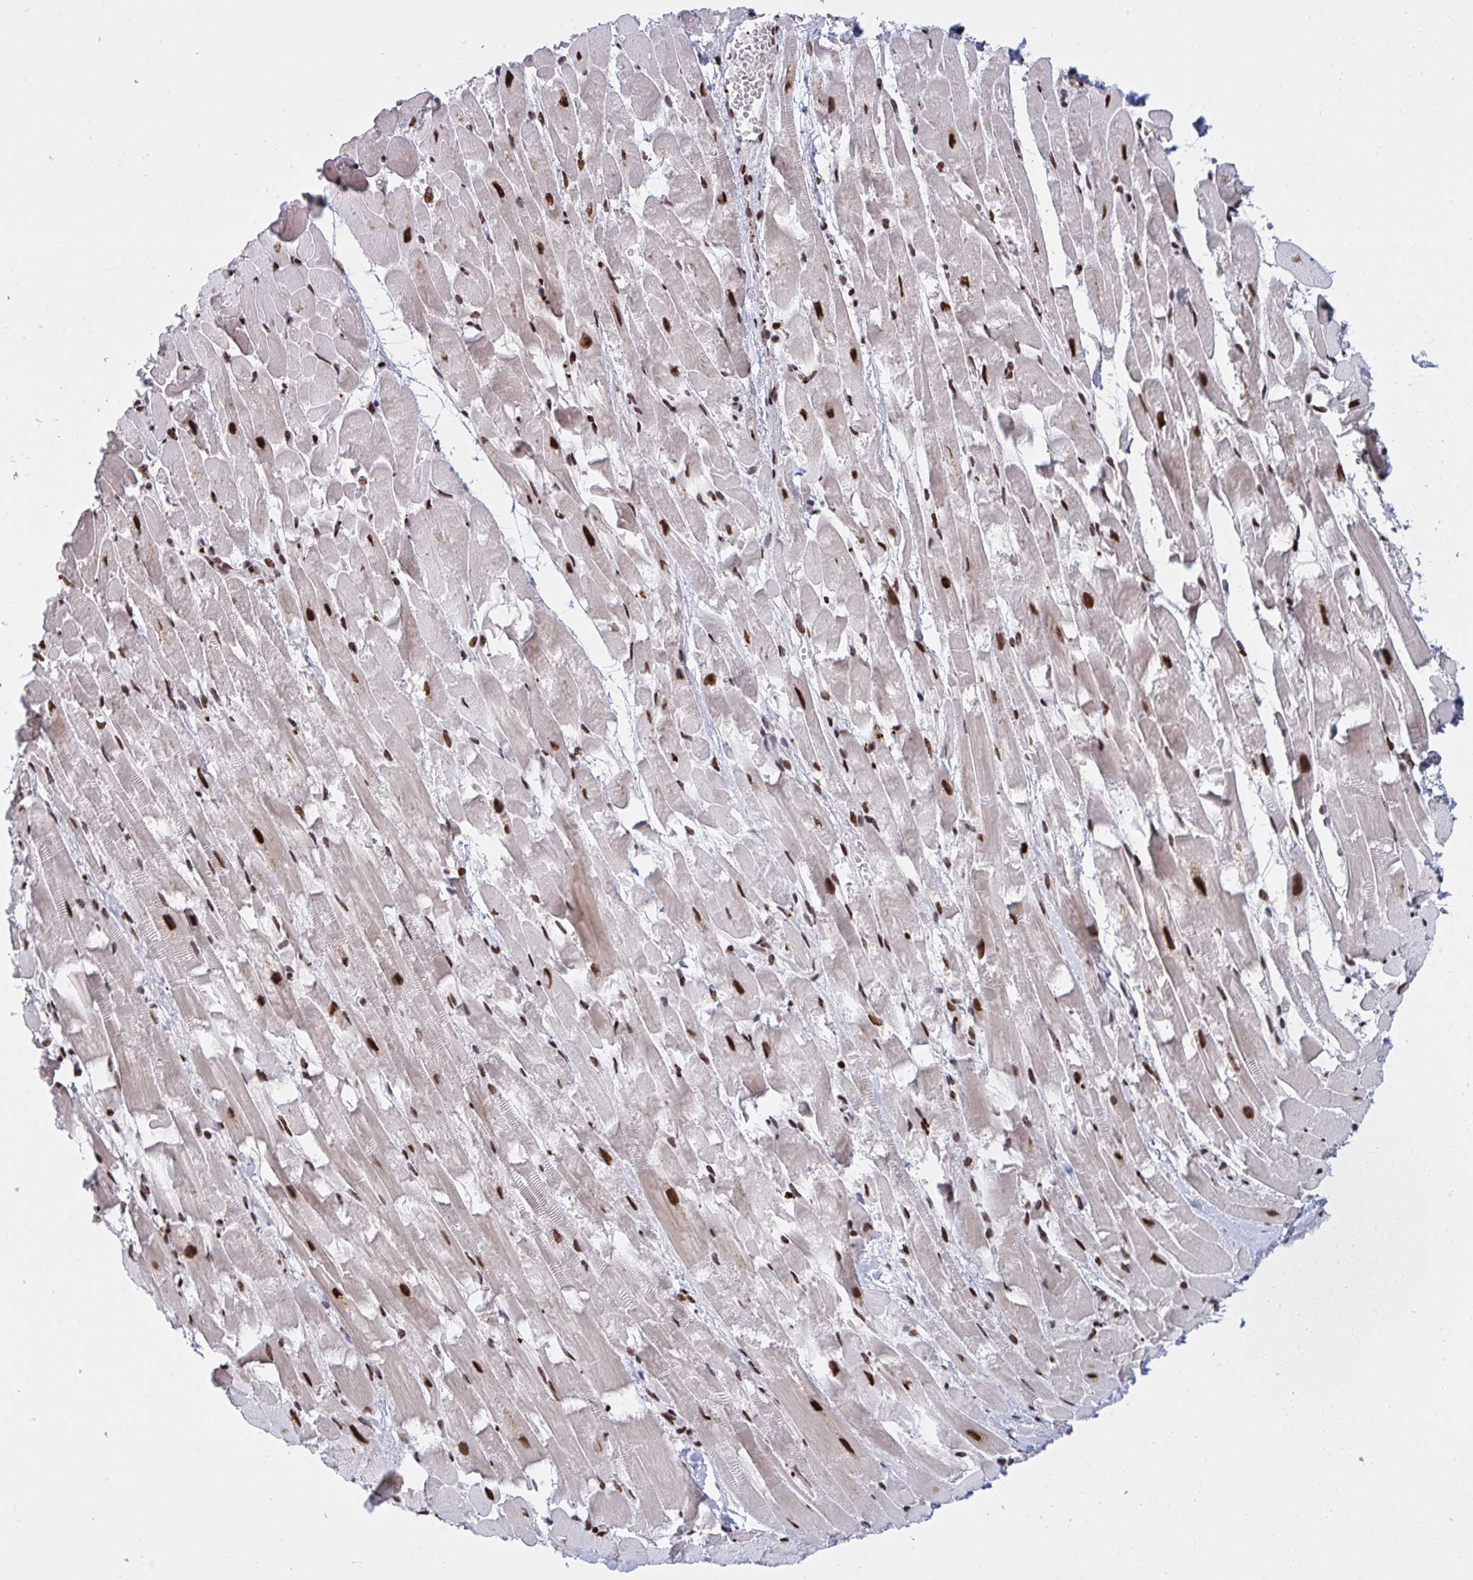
{"staining": {"intensity": "strong", "quantity": ">75%", "location": "nuclear"}, "tissue": "heart muscle", "cell_type": "Cardiomyocytes", "image_type": "normal", "snomed": [{"axis": "morphology", "description": "Normal tissue, NOS"}, {"axis": "topography", "description": "Heart"}], "caption": "Immunohistochemistry histopathology image of unremarkable human heart muscle stained for a protein (brown), which shows high levels of strong nuclear positivity in approximately >75% of cardiomyocytes.", "gene": "ZNF607", "patient": {"sex": "male", "age": 37}}